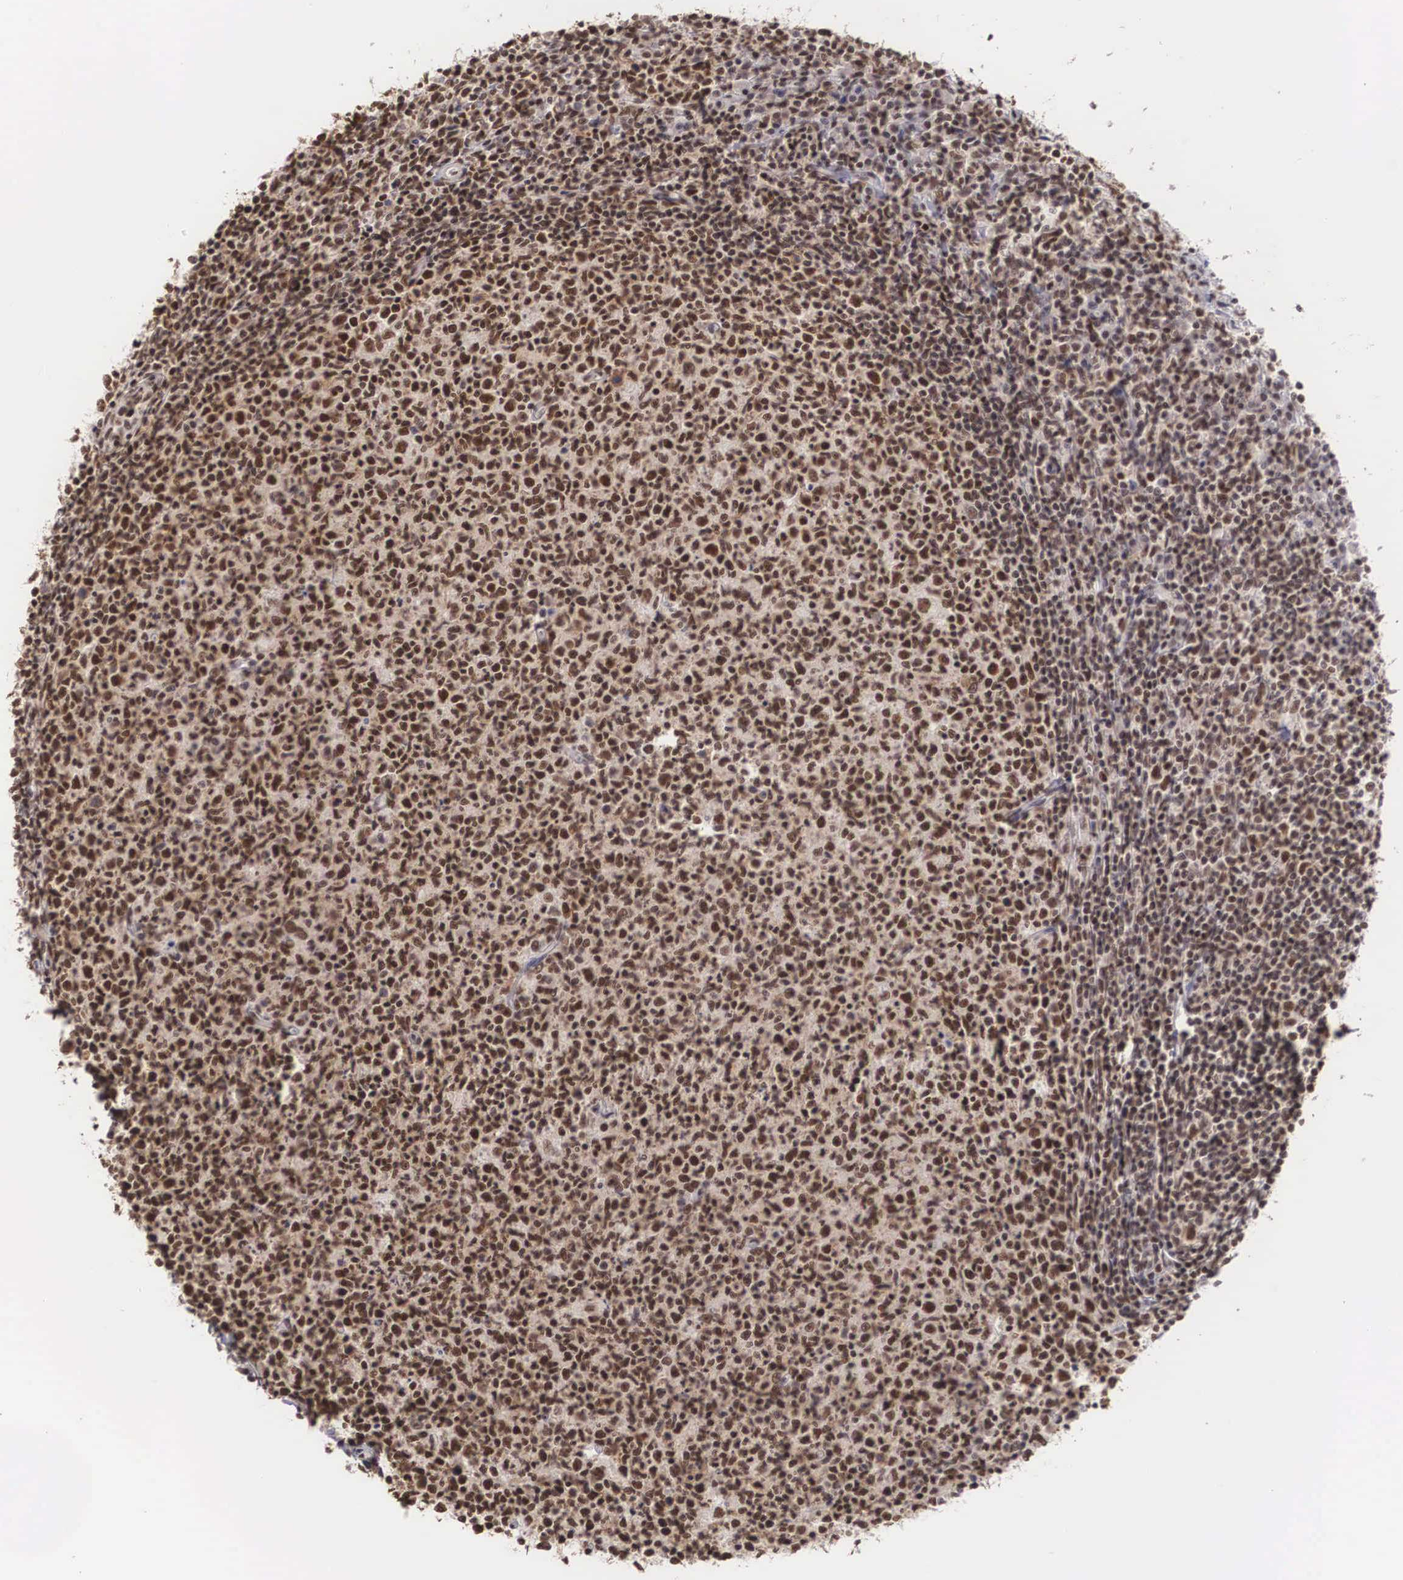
{"staining": {"intensity": "strong", "quantity": ">75%", "location": "nuclear"}, "tissue": "tonsil", "cell_type": "Germinal center cells", "image_type": "normal", "snomed": [{"axis": "morphology", "description": "Normal tissue, NOS"}, {"axis": "topography", "description": "Tonsil"}], "caption": "Immunohistochemistry of normal tonsil reveals high levels of strong nuclear expression in approximately >75% of germinal center cells.", "gene": "HTATSF1", "patient": {"sex": "male", "age": 6}}